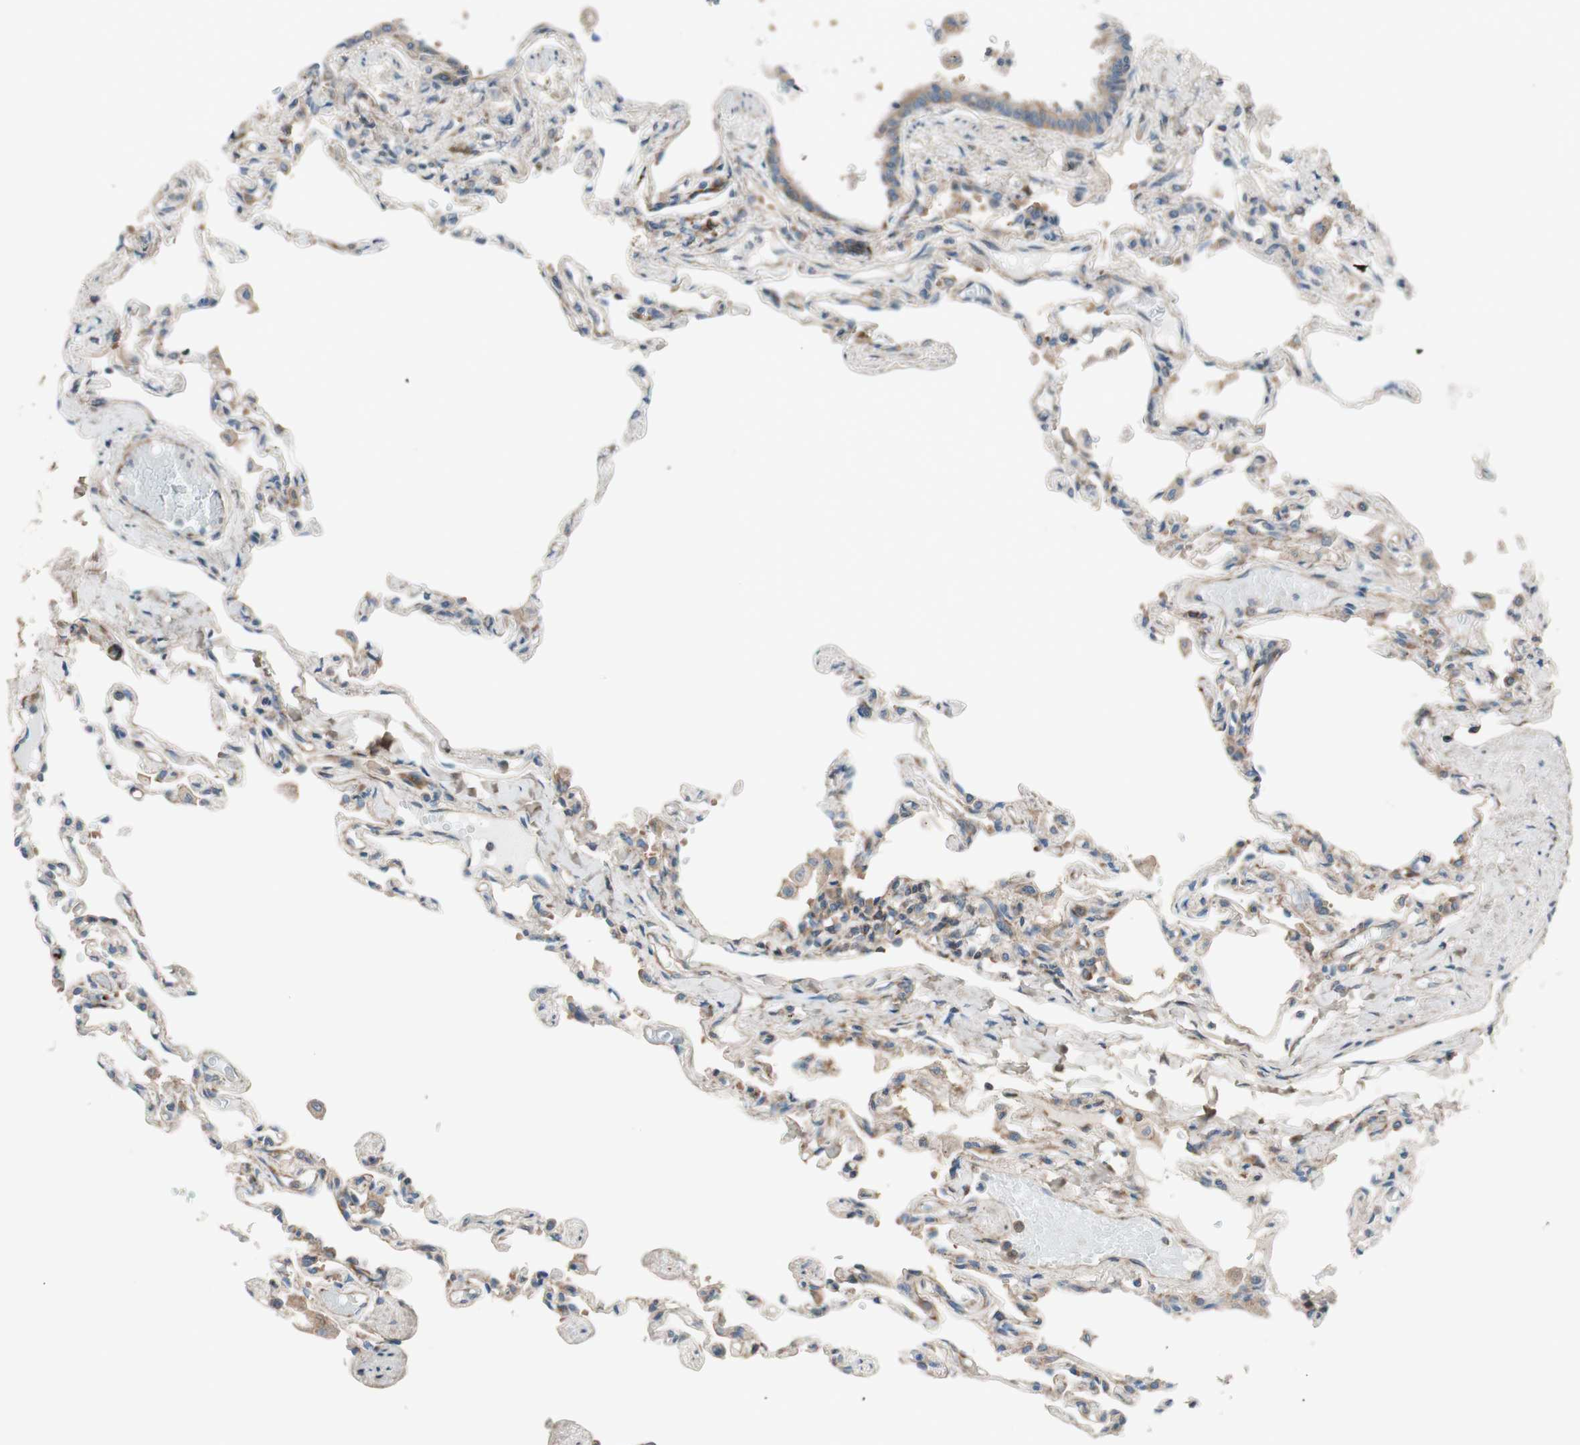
{"staining": {"intensity": "weak", "quantity": "25%-75%", "location": "cytoplasmic/membranous"}, "tissue": "lung", "cell_type": "Alveolar cells", "image_type": "normal", "snomed": [{"axis": "morphology", "description": "Normal tissue, NOS"}, {"axis": "topography", "description": "Lung"}], "caption": "Immunohistochemistry (IHC) histopathology image of unremarkable human lung stained for a protein (brown), which exhibits low levels of weak cytoplasmic/membranous positivity in about 25%-75% of alveolar cells.", "gene": "CCN4", "patient": {"sex": "male", "age": 21}}